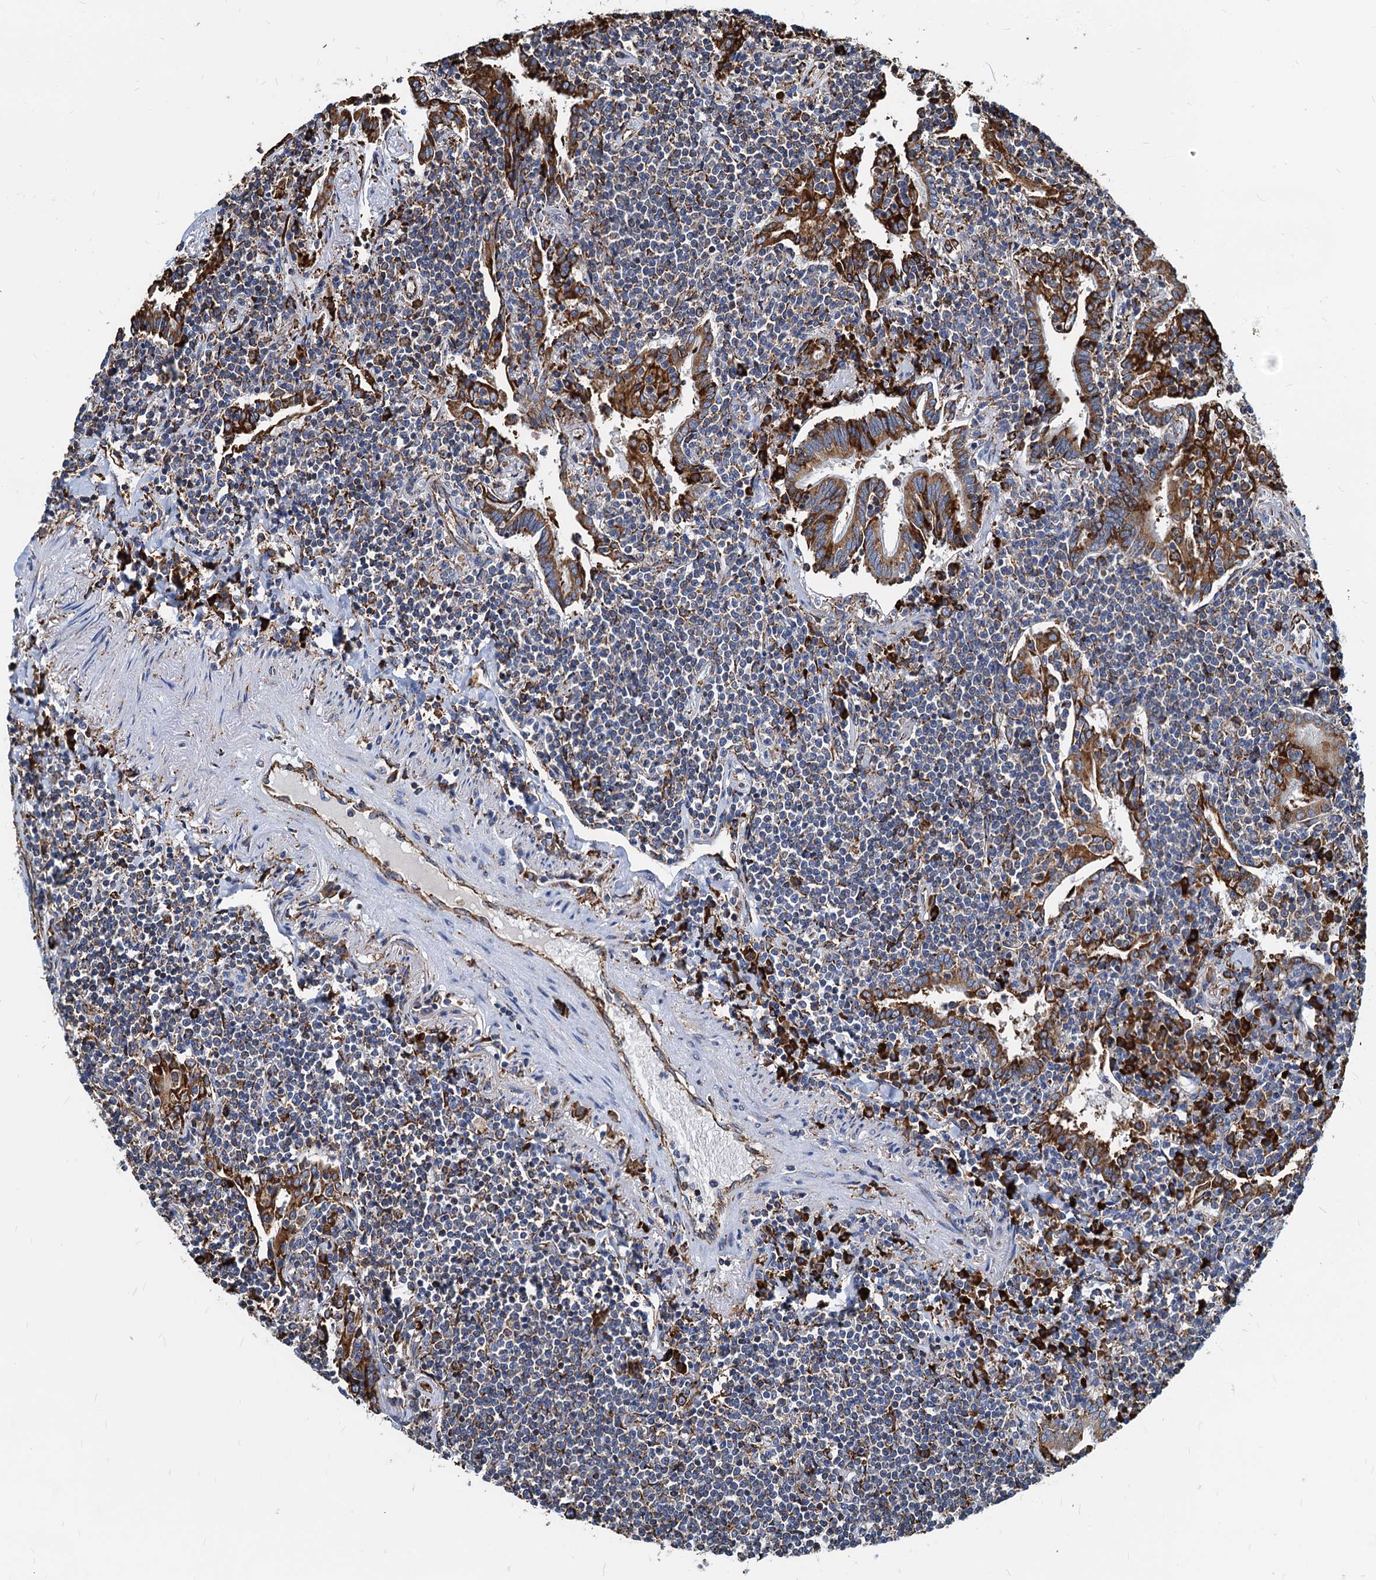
{"staining": {"intensity": "negative", "quantity": "none", "location": "none"}, "tissue": "lymphoma", "cell_type": "Tumor cells", "image_type": "cancer", "snomed": [{"axis": "morphology", "description": "Malignant lymphoma, non-Hodgkin's type, Low grade"}, {"axis": "topography", "description": "Lung"}], "caption": "Tumor cells are negative for brown protein staining in lymphoma. Nuclei are stained in blue.", "gene": "HSPA5", "patient": {"sex": "female", "age": 71}}